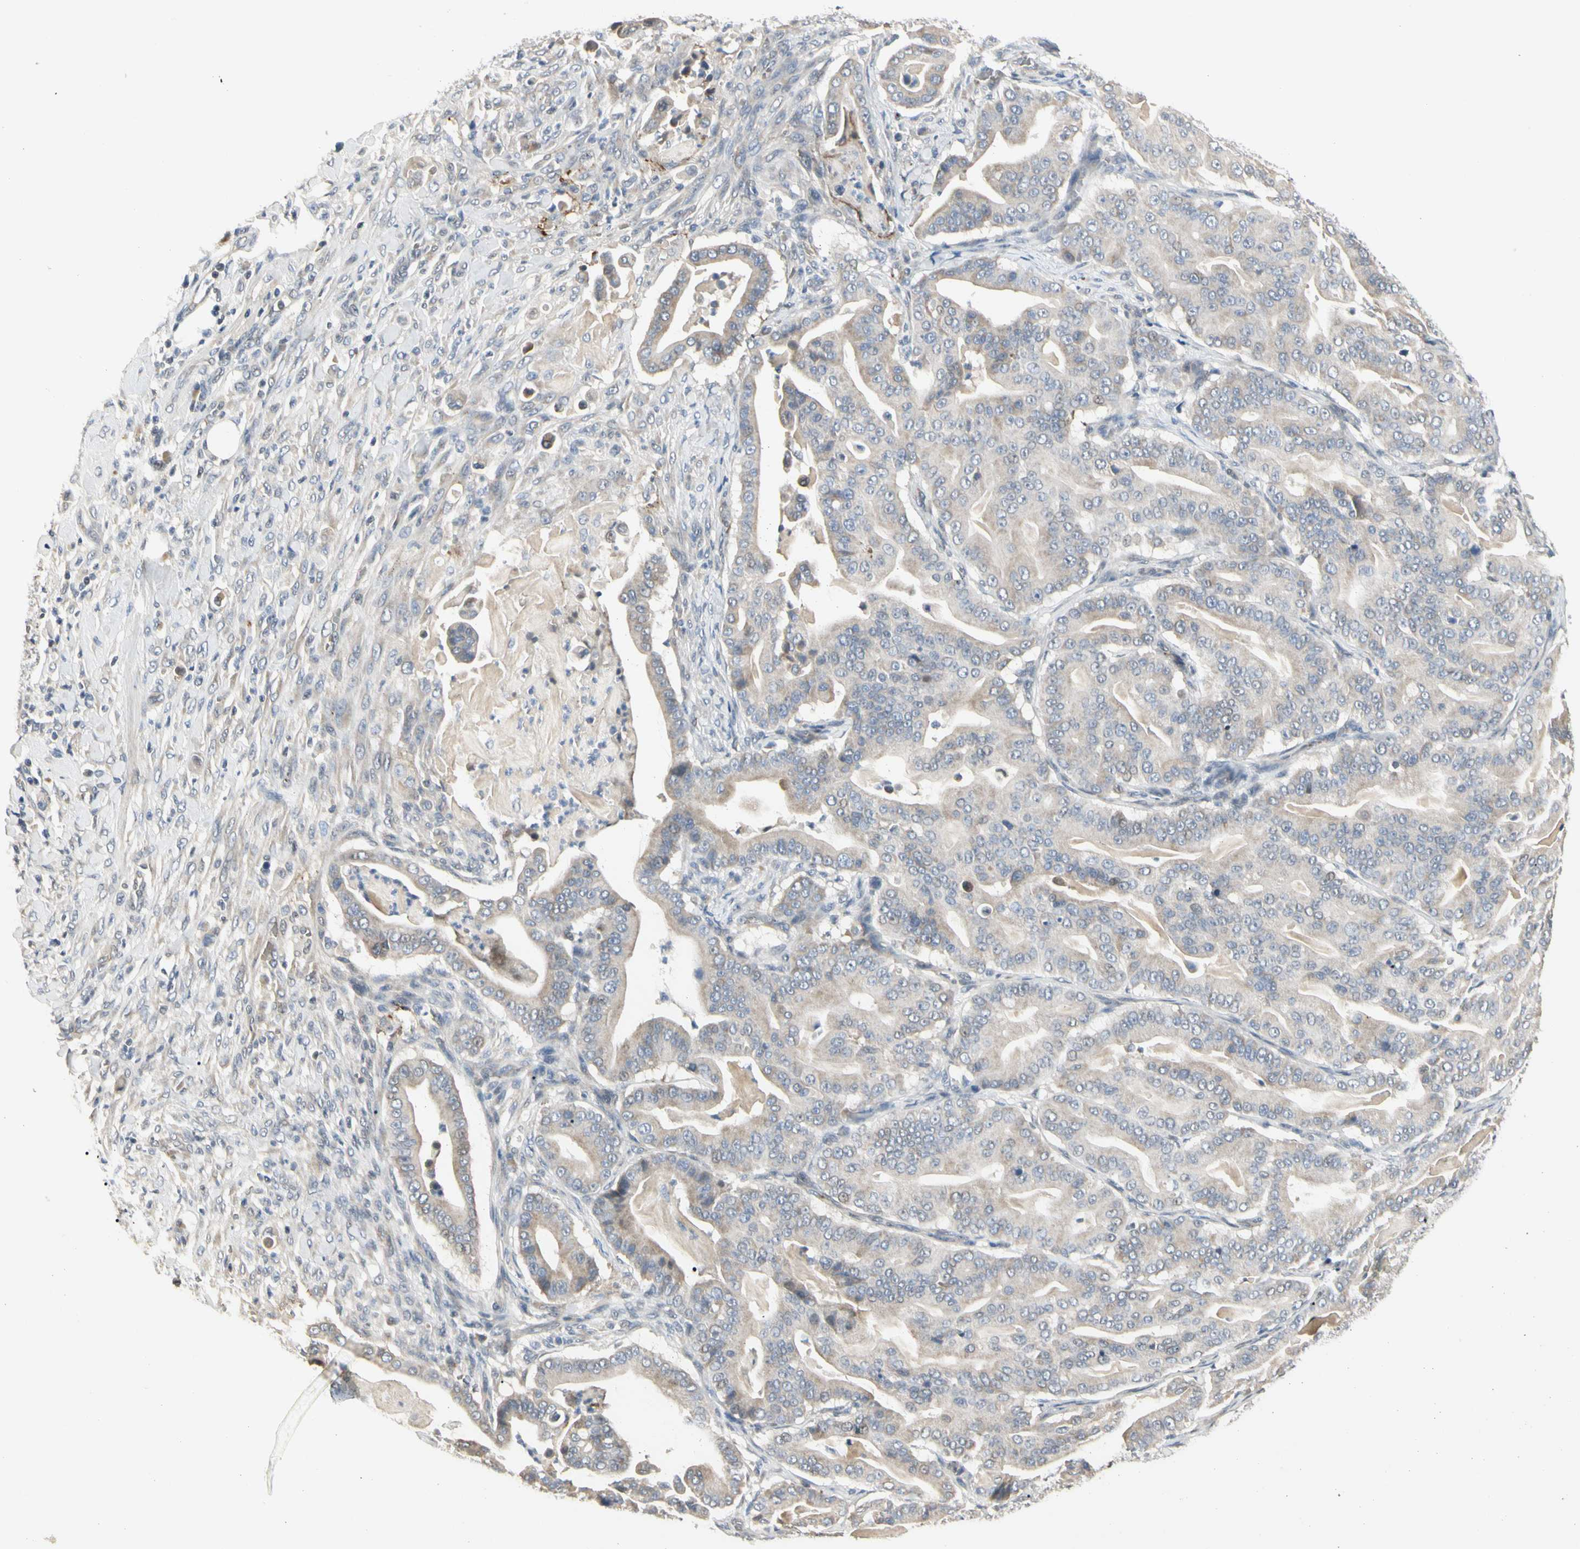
{"staining": {"intensity": "weak", "quantity": "25%-75%", "location": "cytoplasmic/membranous"}, "tissue": "pancreatic cancer", "cell_type": "Tumor cells", "image_type": "cancer", "snomed": [{"axis": "morphology", "description": "Adenocarcinoma, NOS"}, {"axis": "topography", "description": "Pancreas"}], "caption": "High-magnification brightfield microscopy of adenocarcinoma (pancreatic) stained with DAB (brown) and counterstained with hematoxylin (blue). tumor cells exhibit weak cytoplasmic/membranous staining is present in approximately25%-75% of cells. (DAB = brown stain, brightfield microscopy at high magnification).", "gene": "GREM1", "patient": {"sex": "male", "age": 63}}